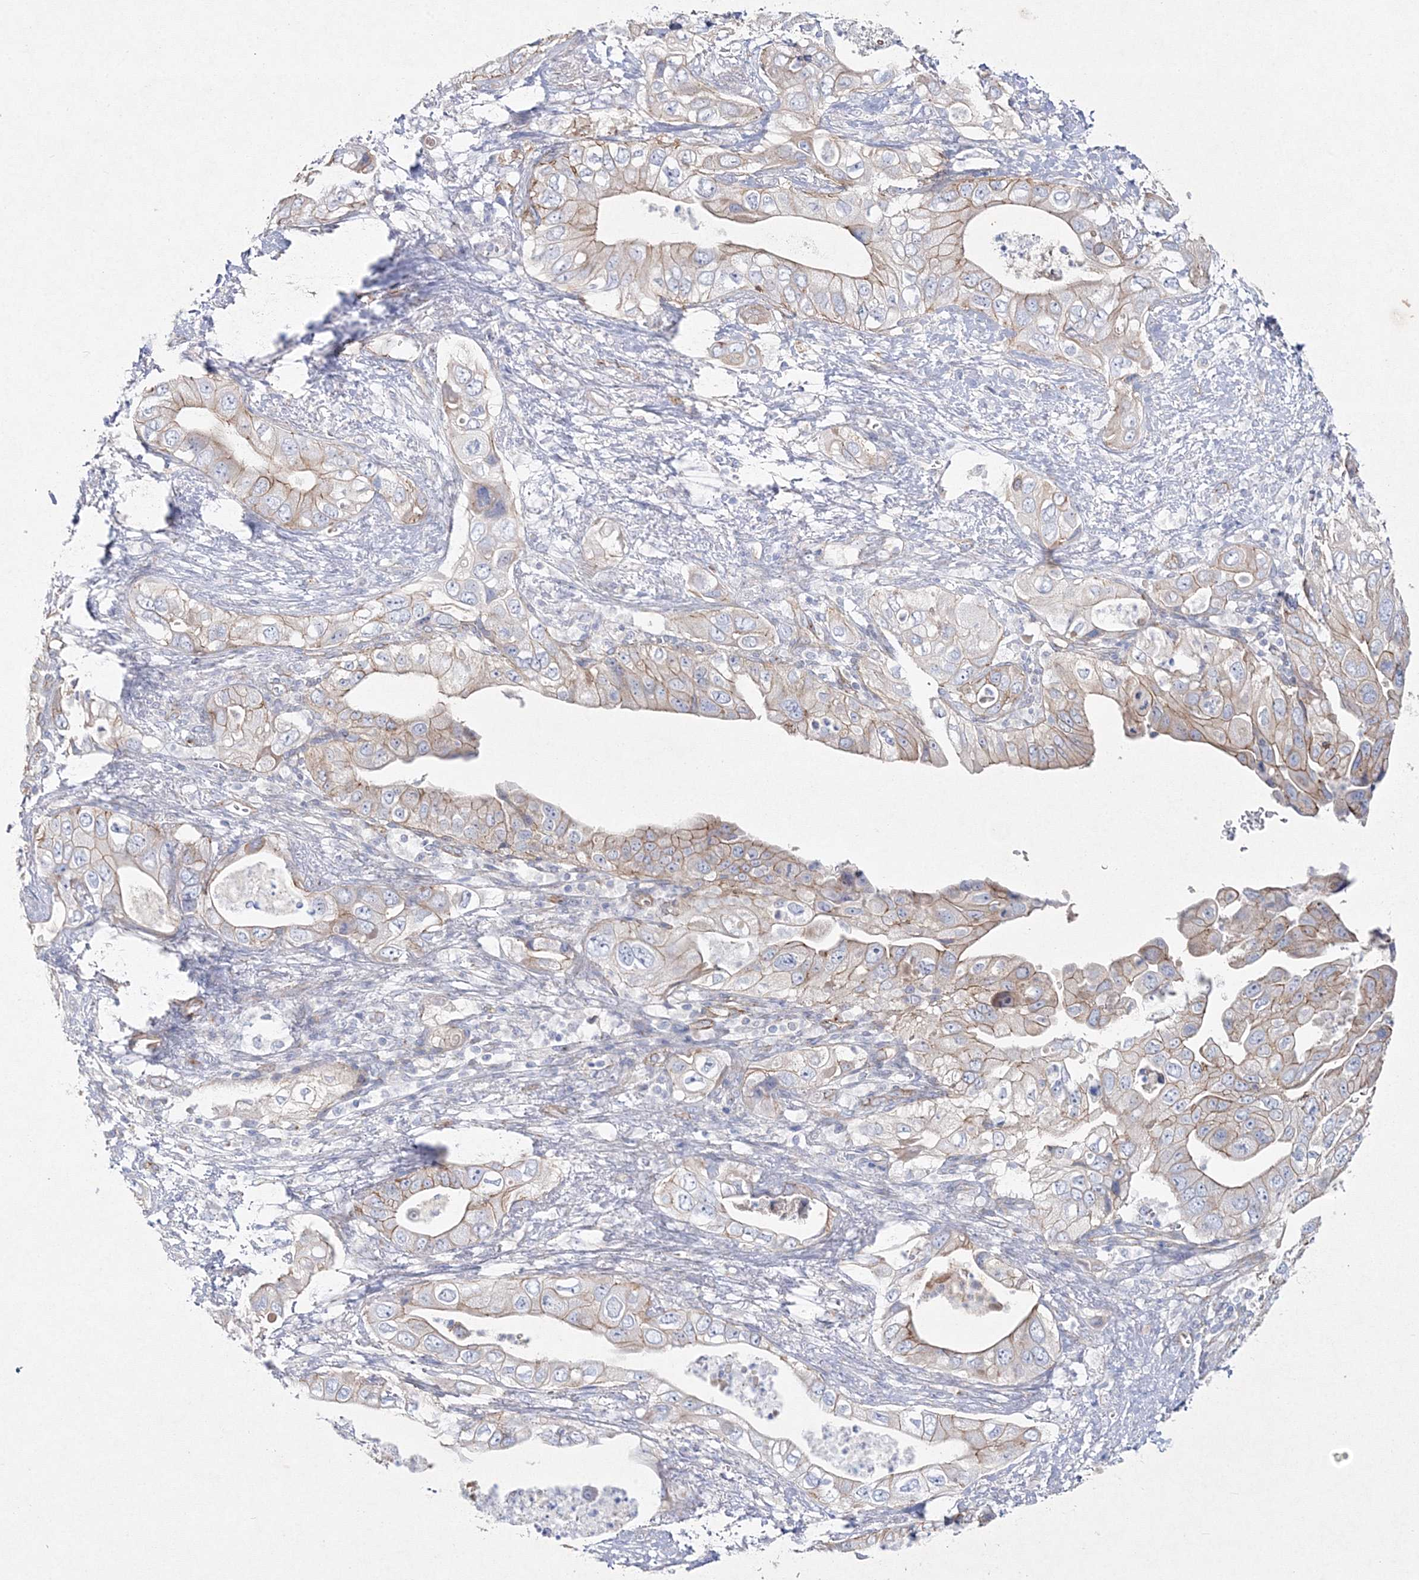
{"staining": {"intensity": "moderate", "quantity": "25%-75%", "location": "cytoplasmic/membranous"}, "tissue": "pancreatic cancer", "cell_type": "Tumor cells", "image_type": "cancer", "snomed": [{"axis": "morphology", "description": "Adenocarcinoma, NOS"}, {"axis": "topography", "description": "Pancreas"}], "caption": "Immunohistochemical staining of pancreatic cancer (adenocarcinoma) exhibits medium levels of moderate cytoplasmic/membranous protein staining in about 25%-75% of tumor cells.", "gene": "NAA40", "patient": {"sex": "female", "age": 78}}